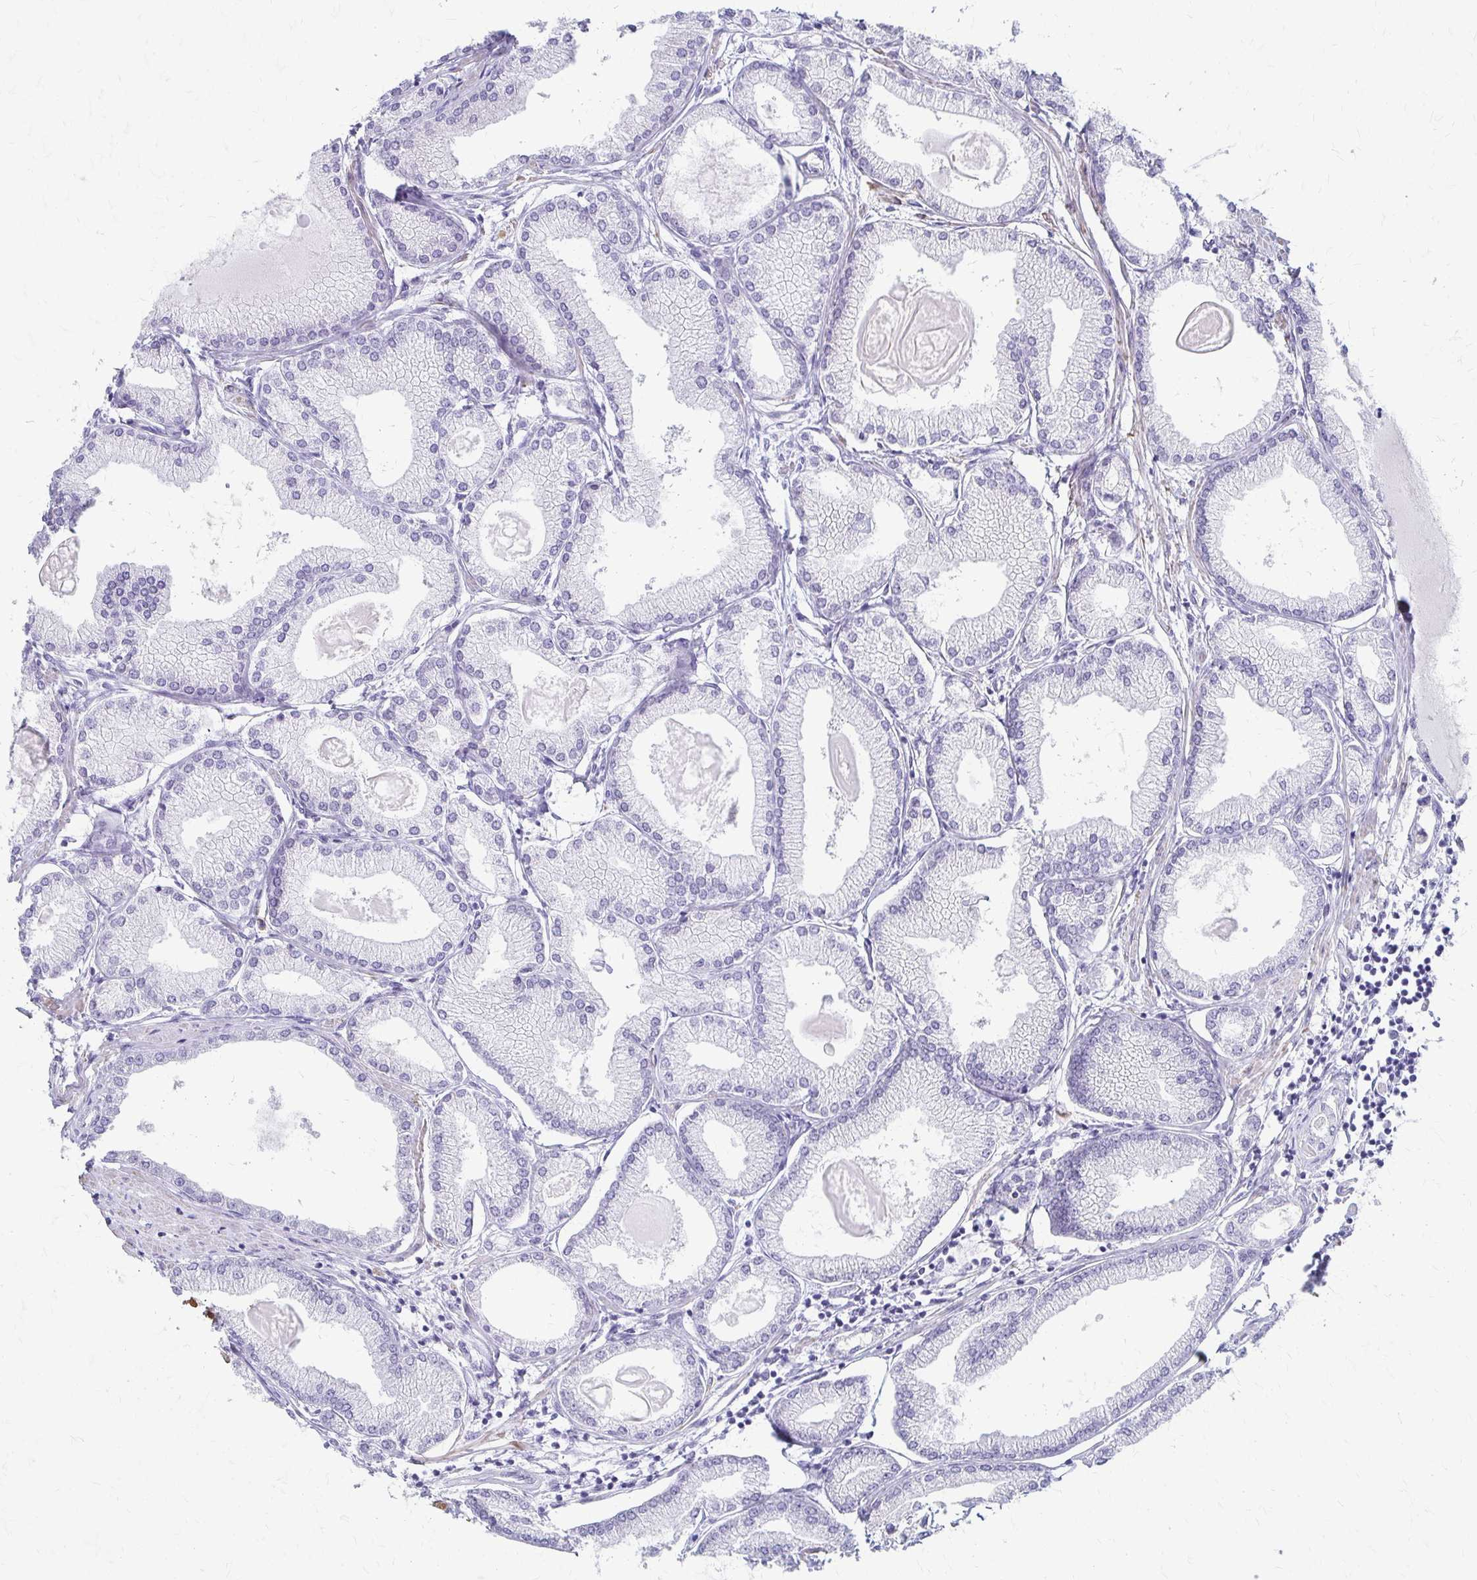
{"staining": {"intensity": "negative", "quantity": "none", "location": "none"}, "tissue": "prostate cancer", "cell_type": "Tumor cells", "image_type": "cancer", "snomed": [{"axis": "morphology", "description": "Adenocarcinoma, High grade"}, {"axis": "topography", "description": "Prostate"}], "caption": "Tumor cells are negative for brown protein staining in high-grade adenocarcinoma (prostate).", "gene": "IVL", "patient": {"sex": "male", "age": 68}}